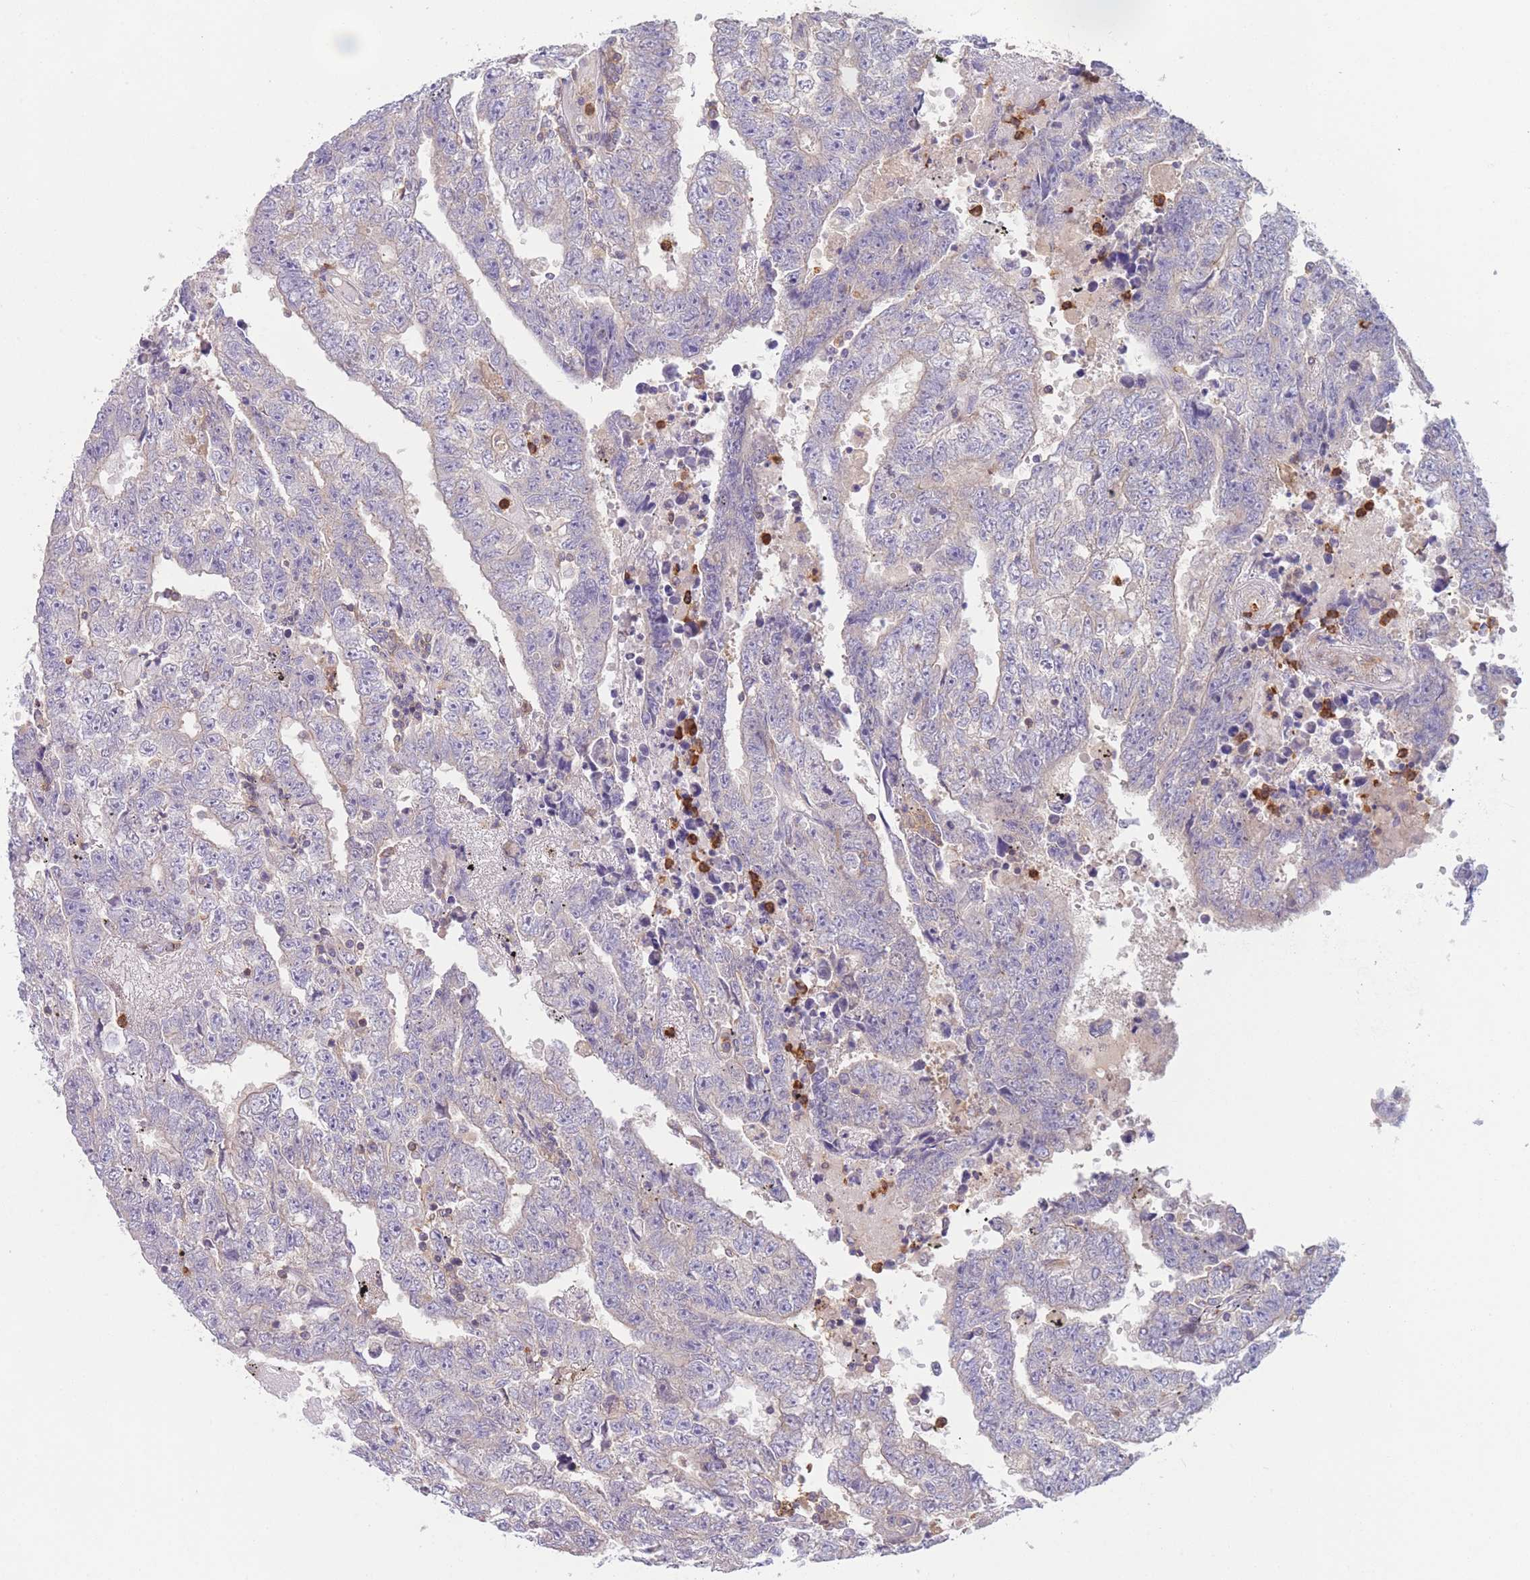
{"staining": {"intensity": "negative", "quantity": "none", "location": "none"}, "tissue": "testis cancer", "cell_type": "Tumor cells", "image_type": "cancer", "snomed": [{"axis": "morphology", "description": "Carcinoma, Embryonal, NOS"}, {"axis": "topography", "description": "Testis"}], "caption": "An image of human testis cancer is negative for staining in tumor cells.", "gene": "ST3GAL4", "patient": {"sex": "male", "age": 25}}